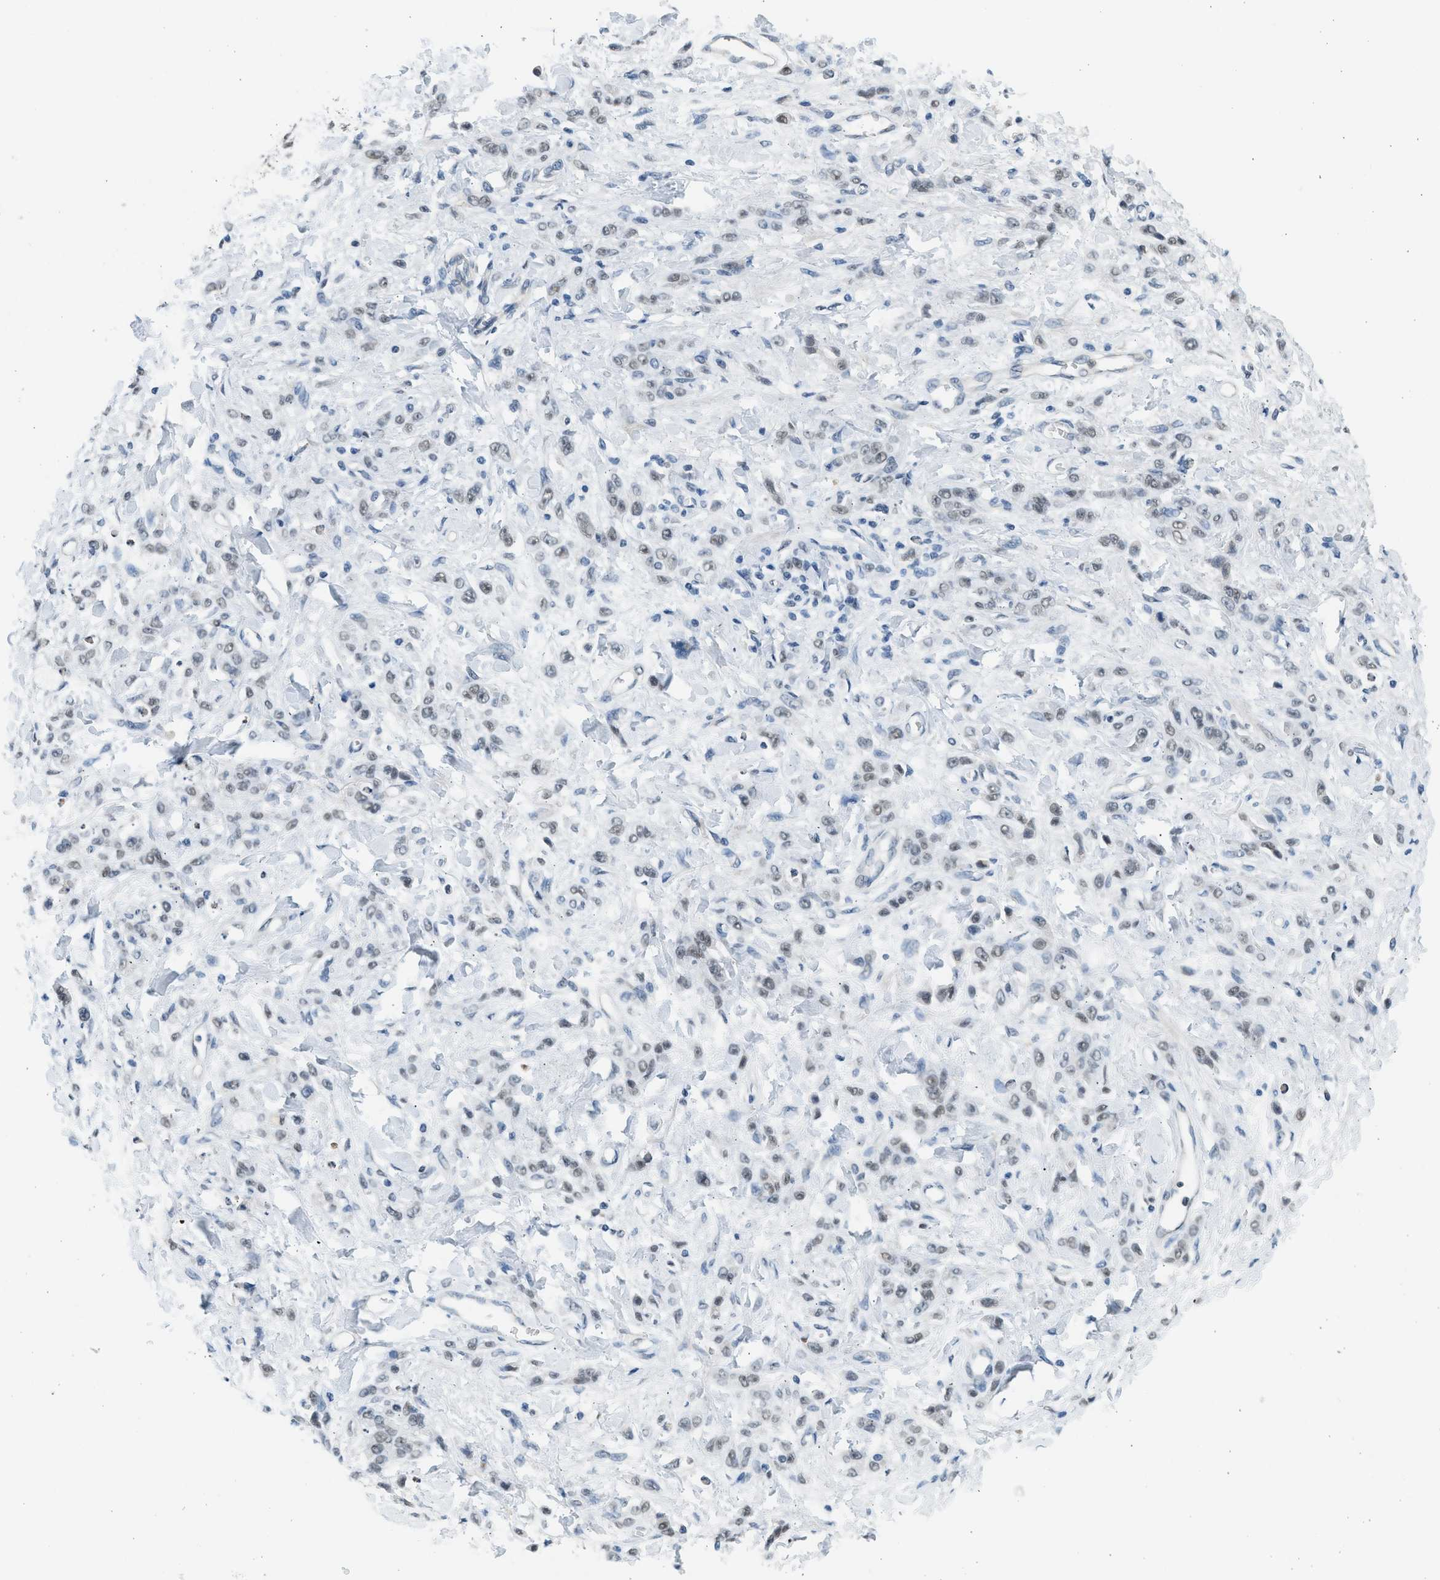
{"staining": {"intensity": "weak", "quantity": "<25%", "location": "nuclear"}, "tissue": "stomach cancer", "cell_type": "Tumor cells", "image_type": "cancer", "snomed": [{"axis": "morphology", "description": "Normal tissue, NOS"}, {"axis": "morphology", "description": "Adenocarcinoma, NOS"}, {"axis": "topography", "description": "Stomach"}], "caption": "Human stomach cancer stained for a protein using immunohistochemistry exhibits no staining in tumor cells.", "gene": "HIPK1", "patient": {"sex": "male", "age": 82}}